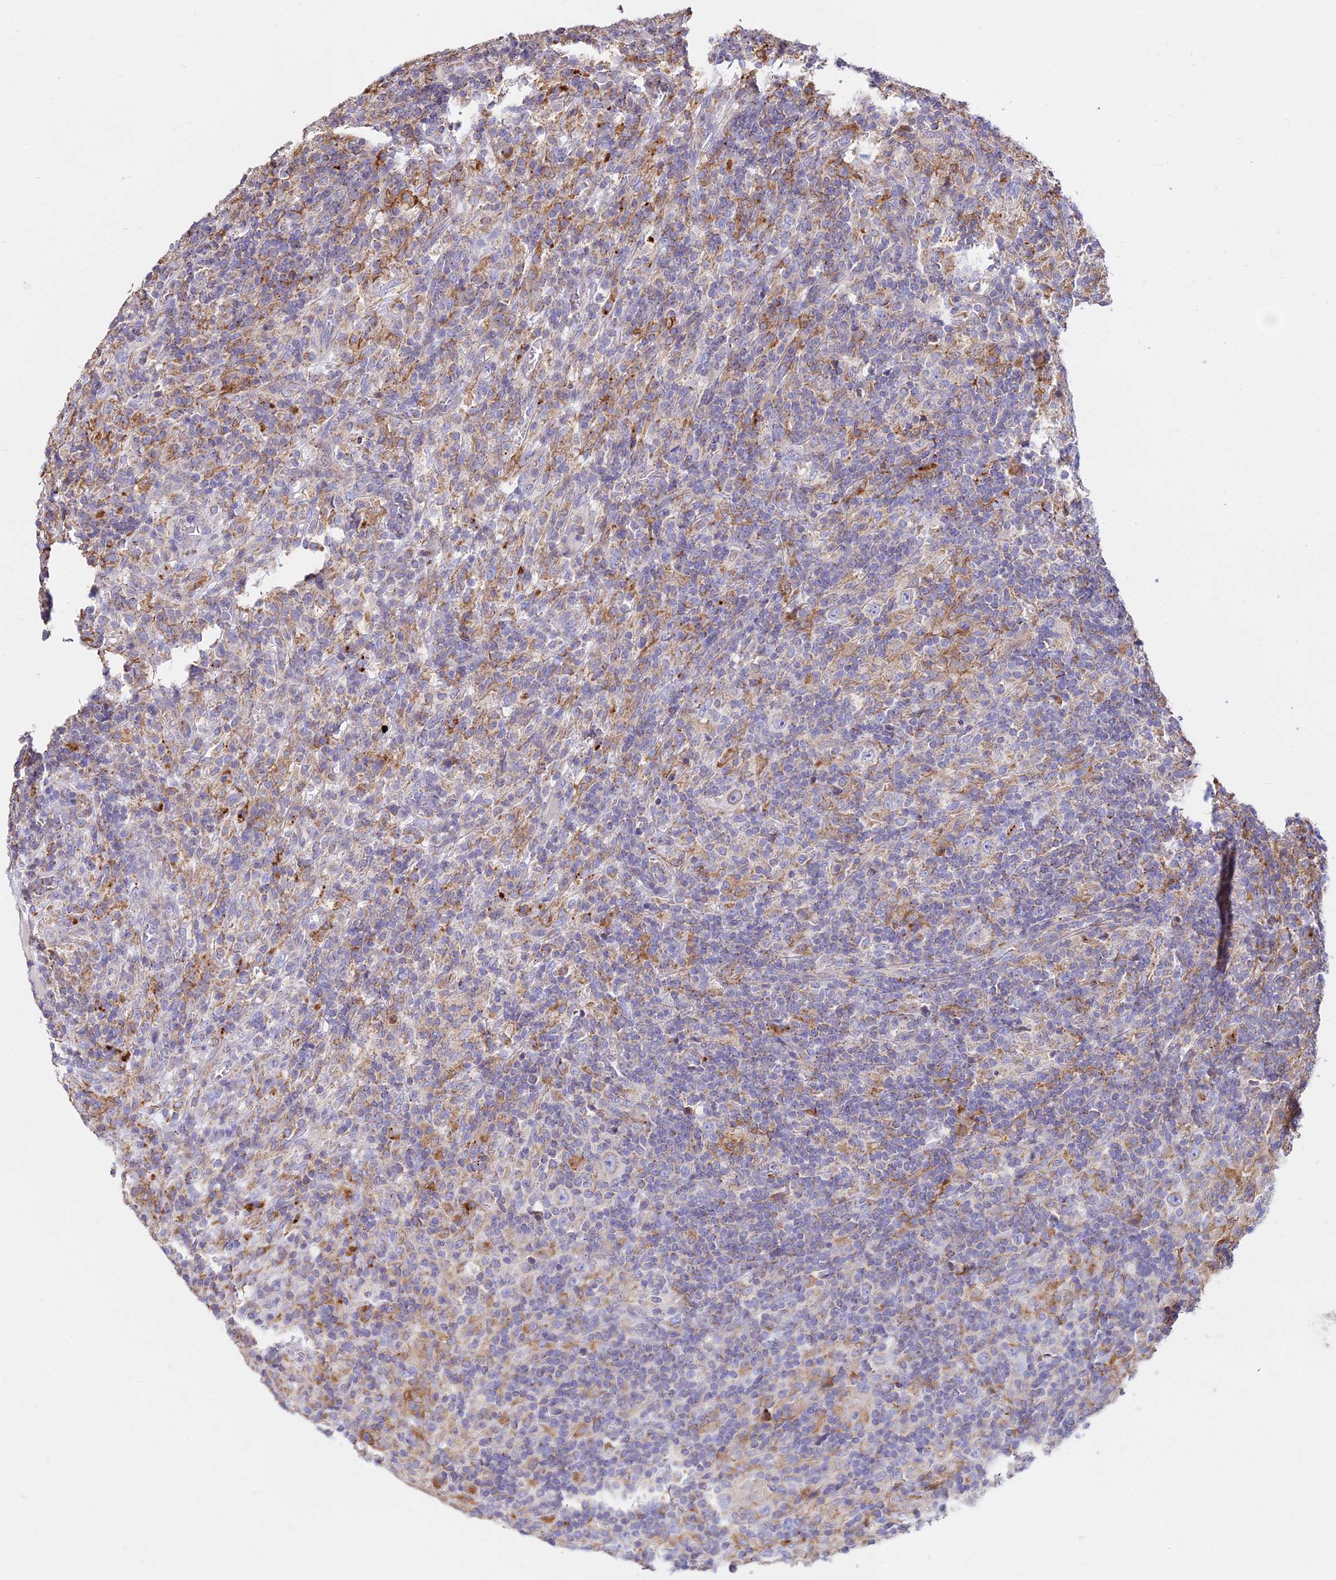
{"staining": {"intensity": "weak", "quantity": "25%-75%", "location": "cytoplasmic/membranous"}, "tissue": "lymphoma", "cell_type": "Tumor cells", "image_type": "cancer", "snomed": [{"axis": "morphology", "description": "Hodgkin's disease, NOS"}, {"axis": "topography", "description": "Lymph node"}], "caption": "Hodgkin's disease stained for a protein reveals weak cytoplasmic/membranous positivity in tumor cells.", "gene": "PNLIPRP3", "patient": {"sex": "male", "age": 70}}